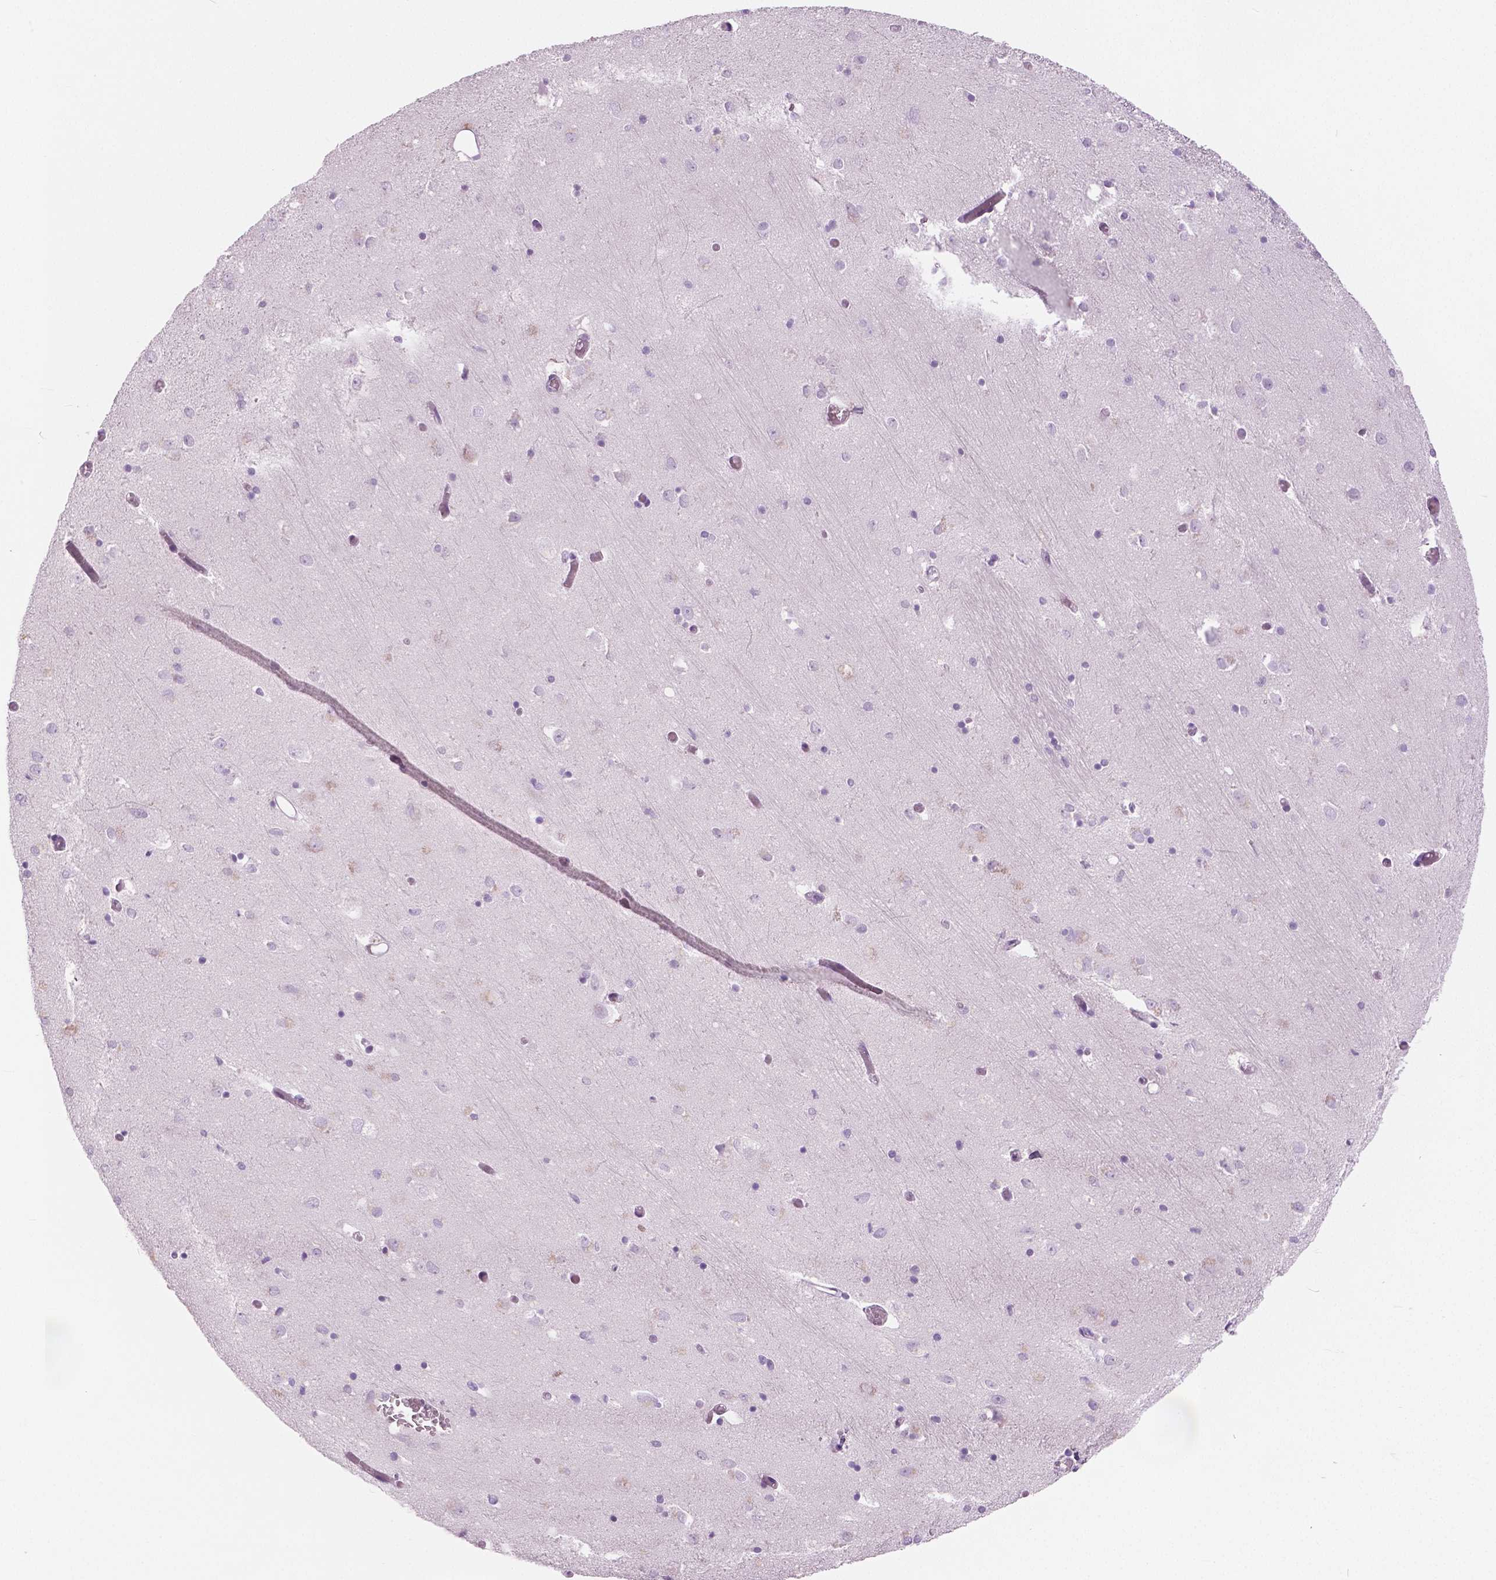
{"staining": {"intensity": "negative", "quantity": "none", "location": "none"}, "tissue": "caudate", "cell_type": "Glial cells", "image_type": "normal", "snomed": [{"axis": "morphology", "description": "Normal tissue, NOS"}, {"axis": "topography", "description": "Lateral ventricle wall"}, {"axis": "topography", "description": "Hippocampus"}], "caption": "DAB (3,3'-diaminobenzidine) immunohistochemical staining of unremarkable human caudate demonstrates no significant expression in glial cells.", "gene": "GALM", "patient": {"sex": "female", "age": 63}}